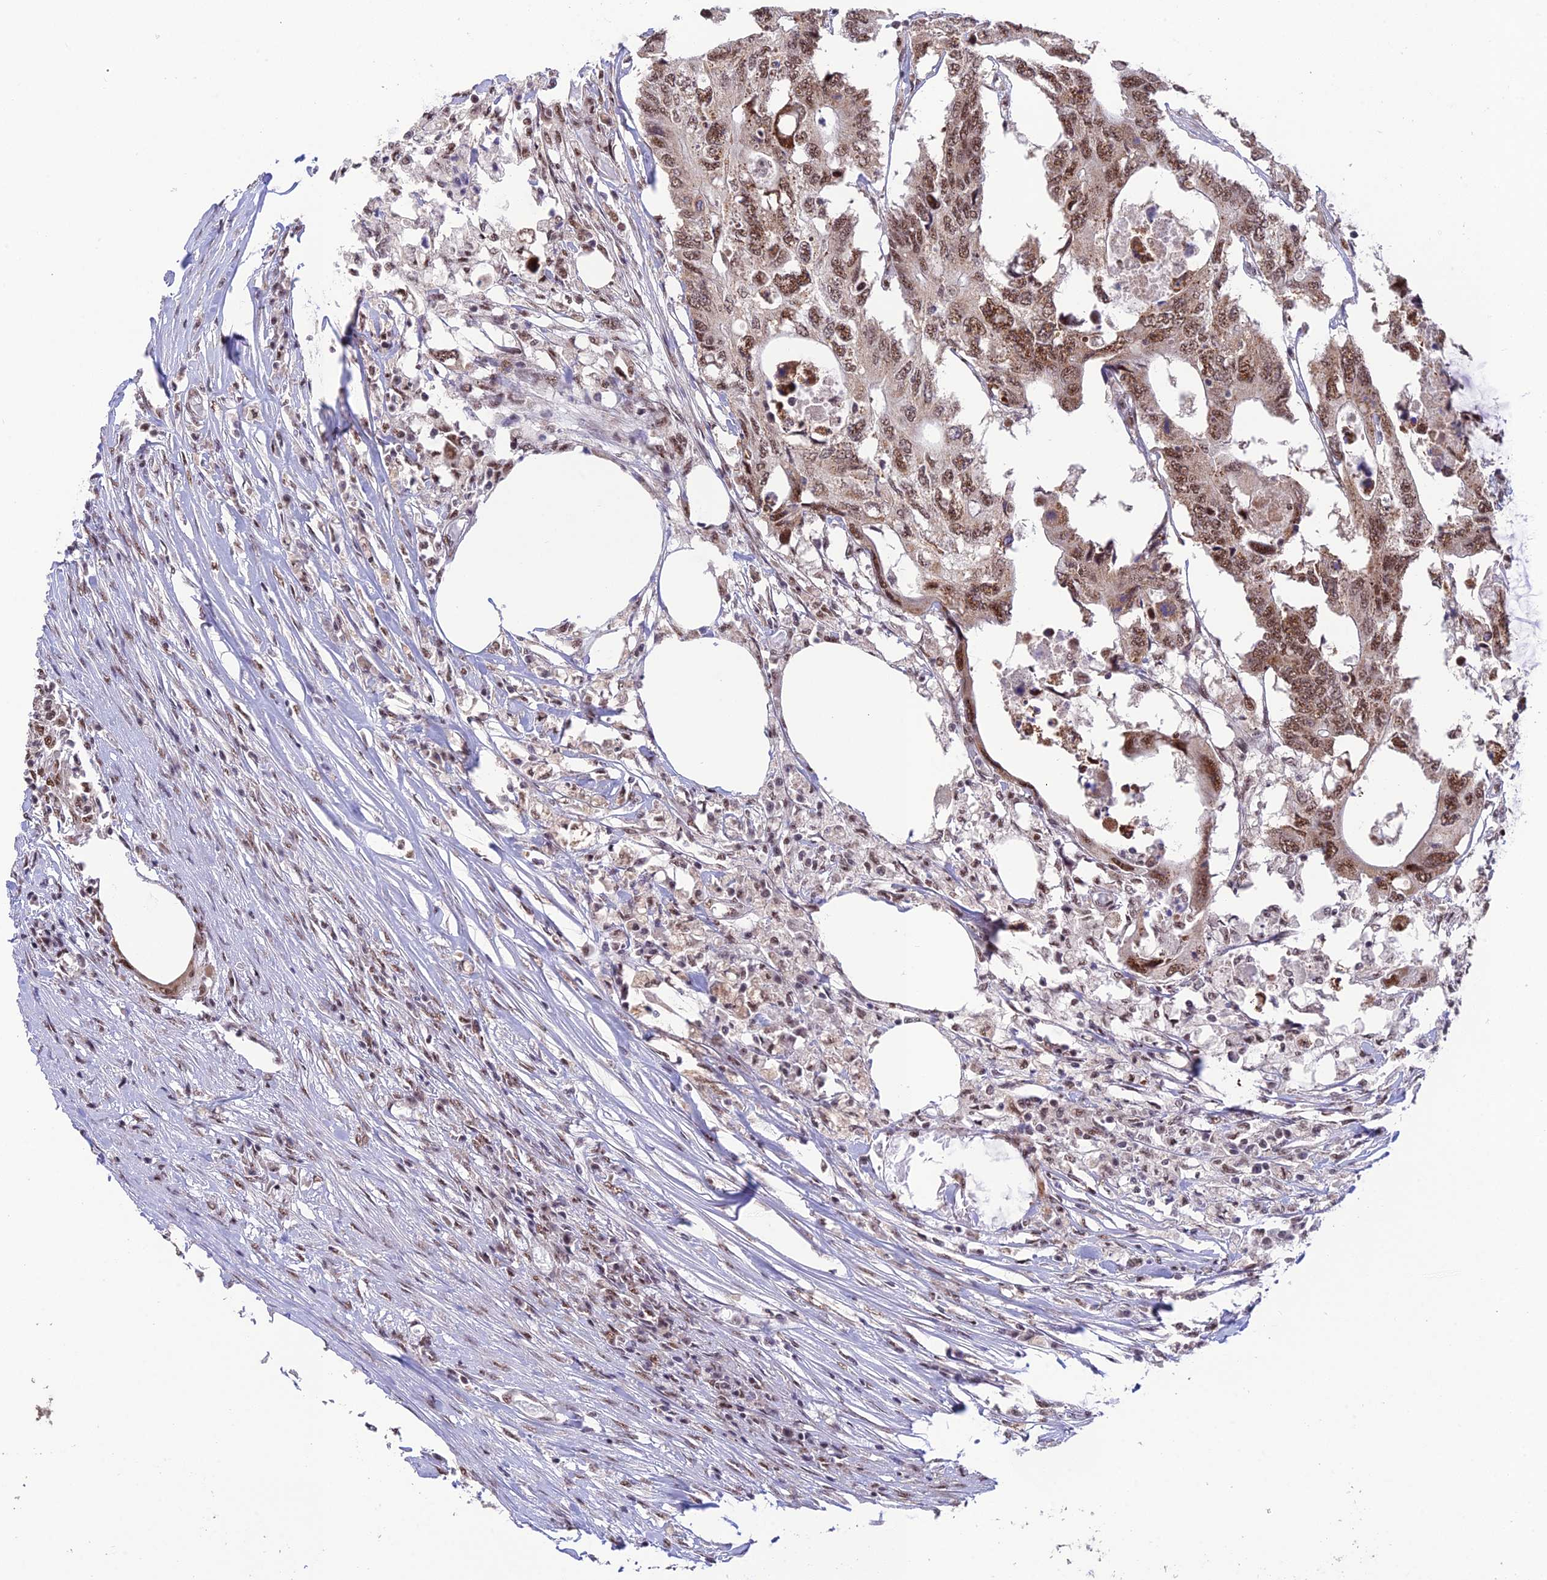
{"staining": {"intensity": "moderate", "quantity": ">75%", "location": "nuclear"}, "tissue": "colorectal cancer", "cell_type": "Tumor cells", "image_type": "cancer", "snomed": [{"axis": "morphology", "description": "Adenocarcinoma, NOS"}, {"axis": "topography", "description": "Colon"}], "caption": "A medium amount of moderate nuclear positivity is identified in about >75% of tumor cells in colorectal cancer tissue. (brown staining indicates protein expression, while blue staining denotes nuclei).", "gene": "THOC7", "patient": {"sex": "male", "age": 71}}